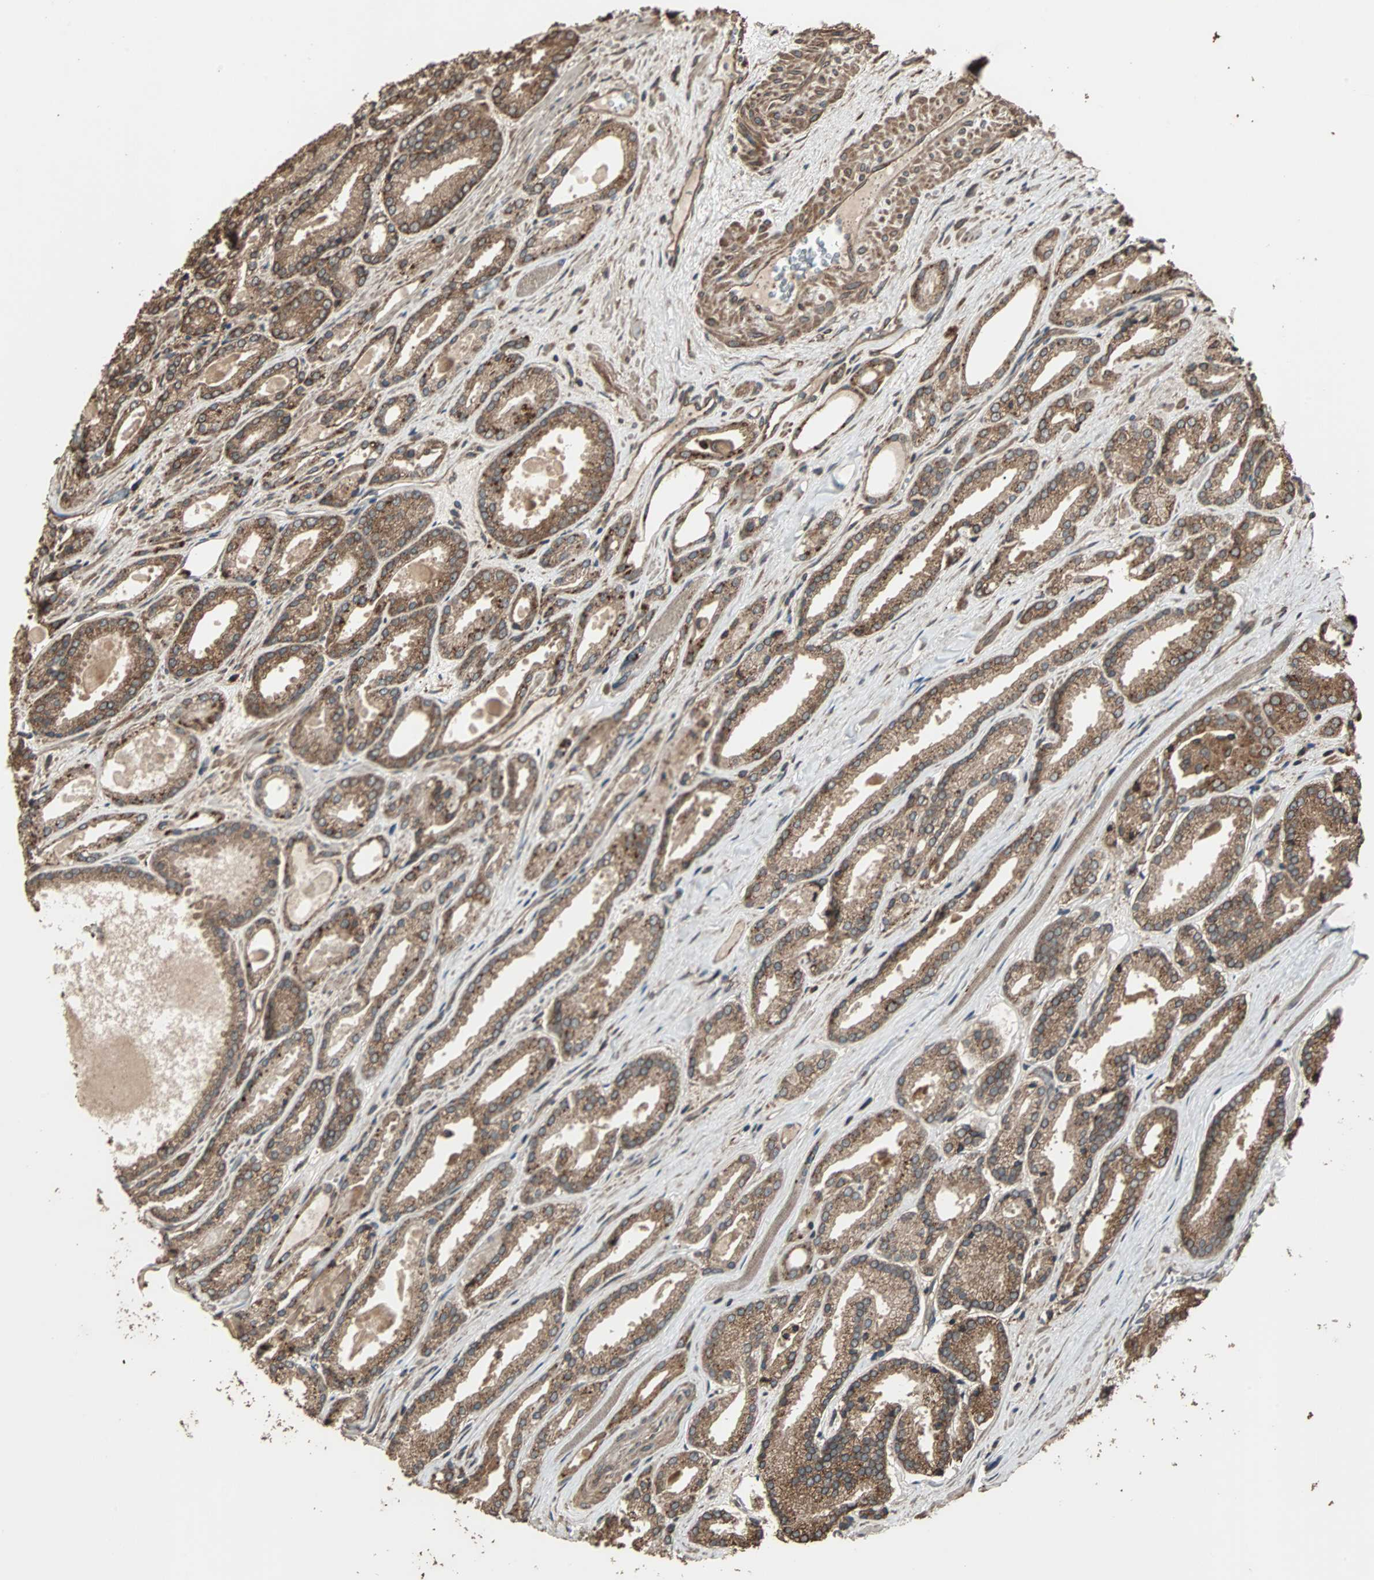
{"staining": {"intensity": "moderate", "quantity": ">75%", "location": "cytoplasmic/membranous"}, "tissue": "prostate cancer", "cell_type": "Tumor cells", "image_type": "cancer", "snomed": [{"axis": "morphology", "description": "Adenocarcinoma, Low grade"}, {"axis": "topography", "description": "Prostate"}], "caption": "Immunohistochemistry histopathology image of neoplastic tissue: prostate cancer stained using IHC shows medium levels of moderate protein expression localized specifically in the cytoplasmic/membranous of tumor cells, appearing as a cytoplasmic/membranous brown color.", "gene": "LAMTOR5", "patient": {"sex": "male", "age": 59}}